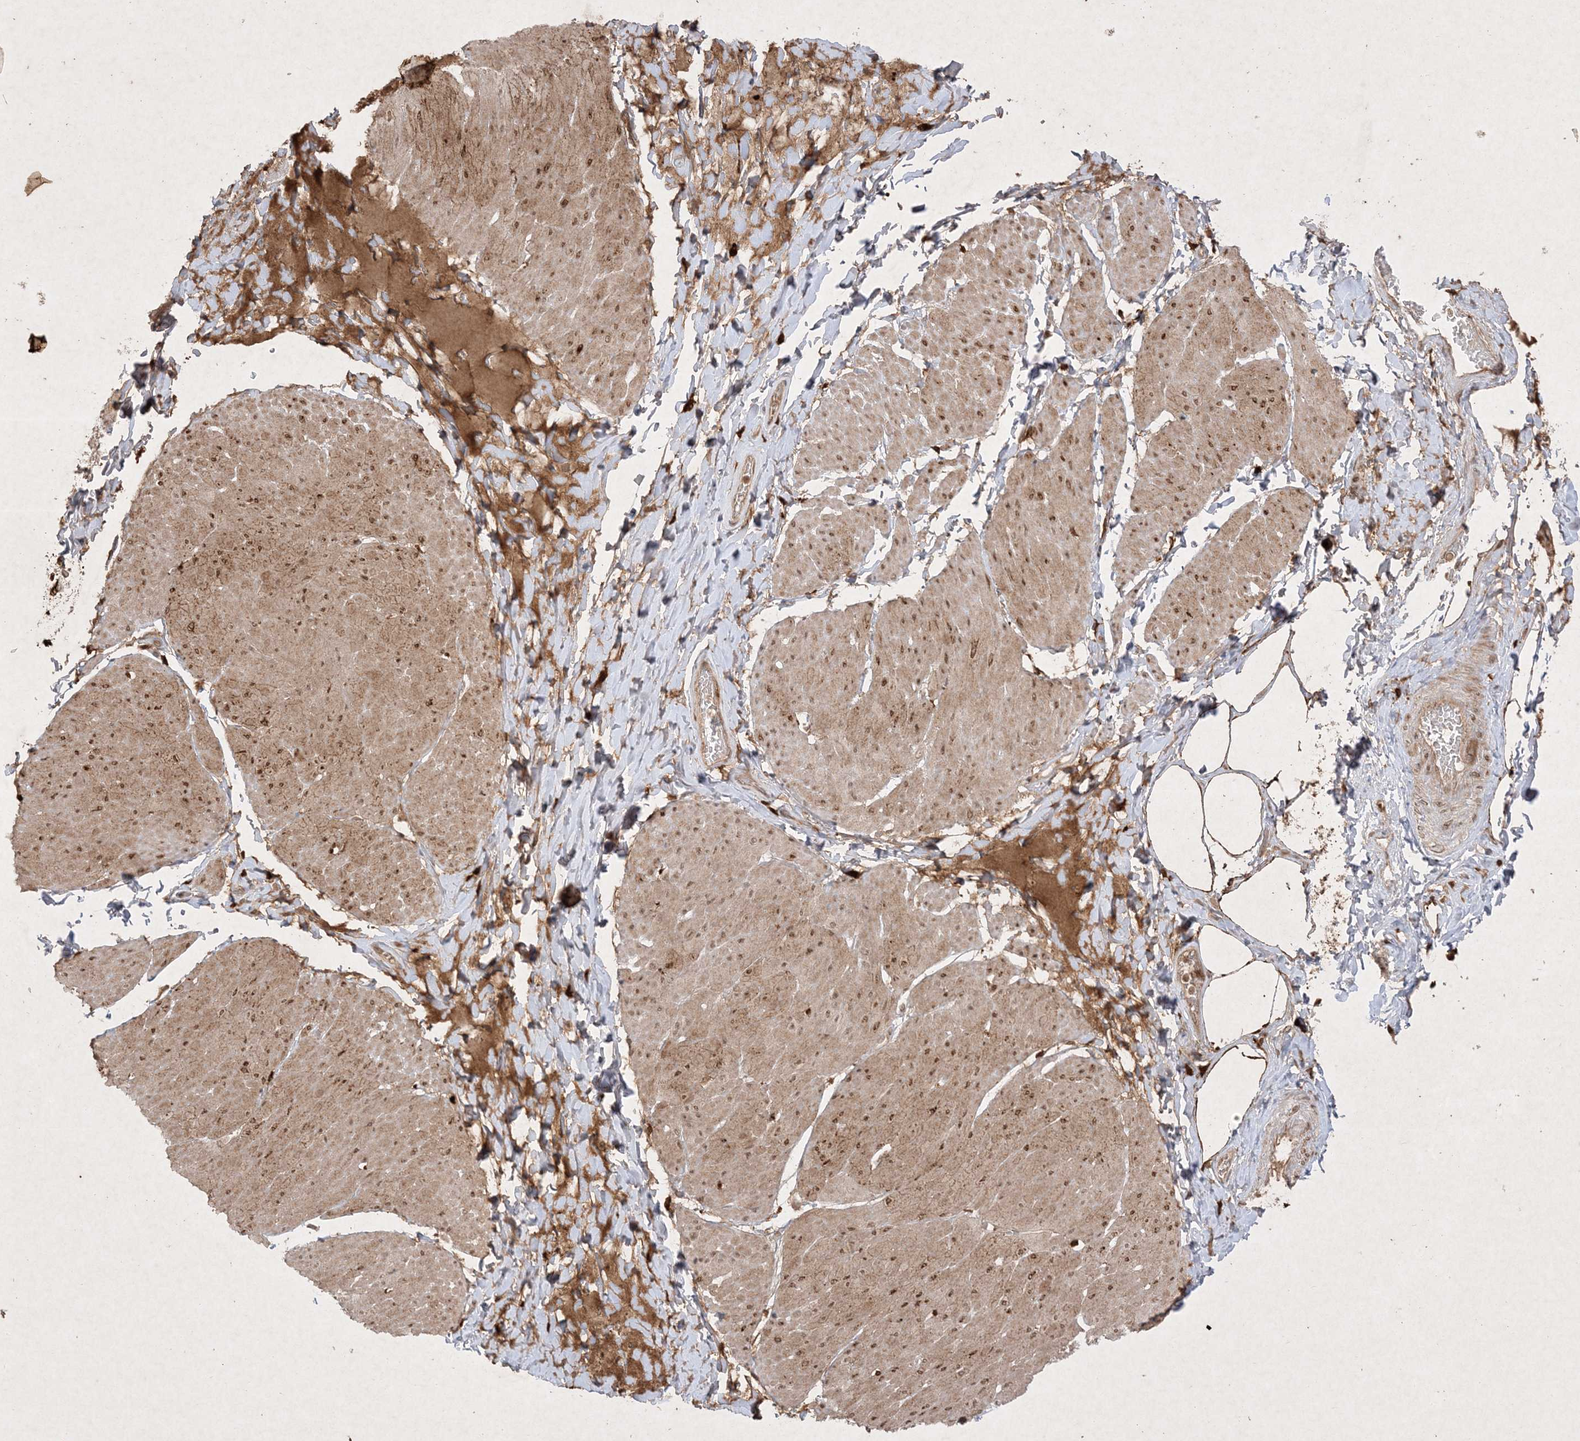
{"staining": {"intensity": "moderate", "quantity": ">75%", "location": "cytoplasmic/membranous"}, "tissue": "smooth muscle", "cell_type": "Smooth muscle cells", "image_type": "normal", "snomed": [{"axis": "morphology", "description": "Urothelial carcinoma, High grade"}, {"axis": "topography", "description": "Urinary bladder"}], "caption": "This micrograph reveals normal smooth muscle stained with immunohistochemistry to label a protein in brown. The cytoplasmic/membranous of smooth muscle cells show moderate positivity for the protein. Nuclei are counter-stained blue.", "gene": "PTK6", "patient": {"sex": "male", "age": 46}}